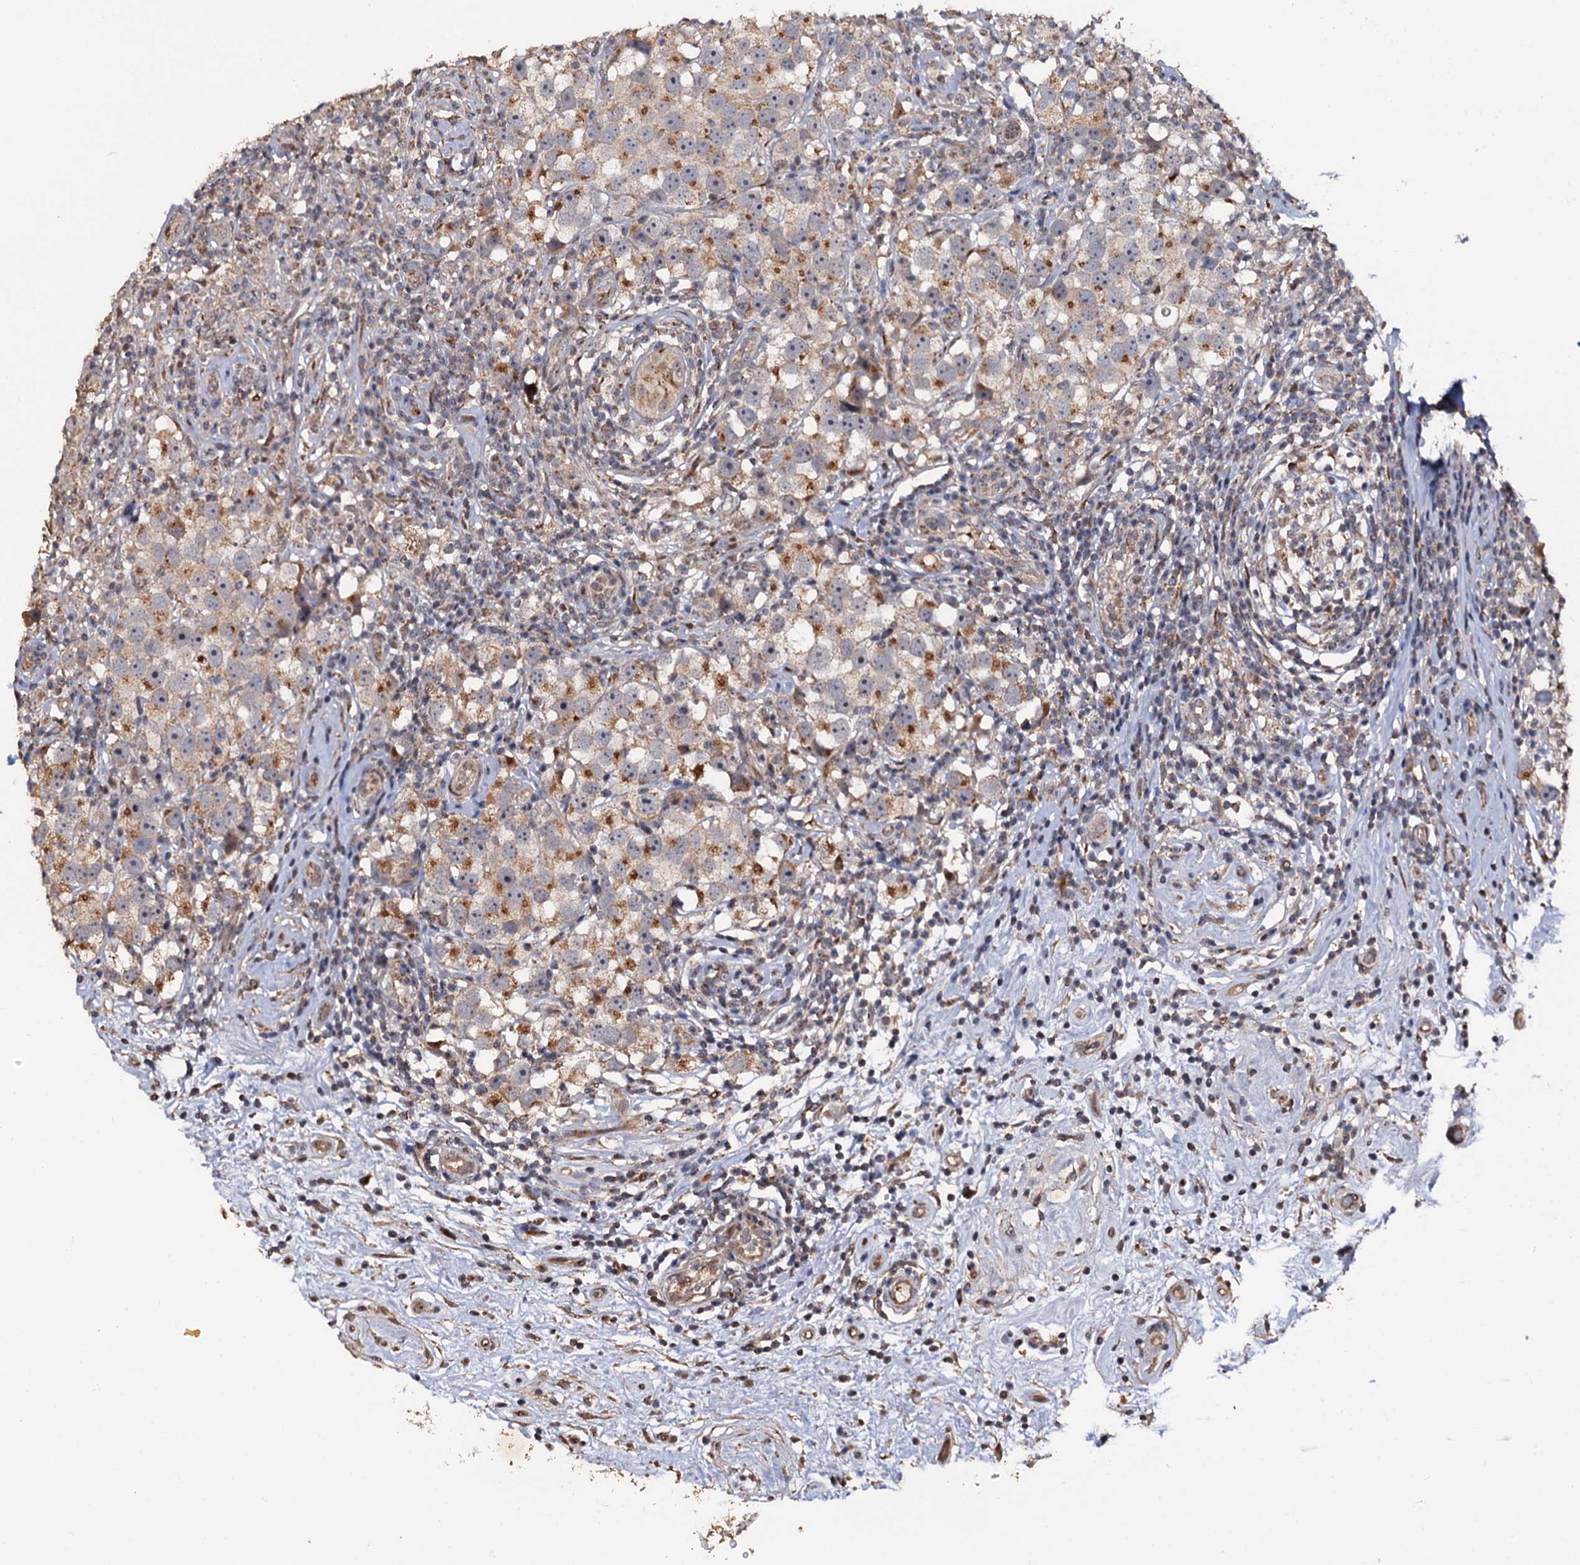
{"staining": {"intensity": "moderate", "quantity": "<25%", "location": "cytoplasmic/membranous"}, "tissue": "testis cancer", "cell_type": "Tumor cells", "image_type": "cancer", "snomed": [{"axis": "morphology", "description": "Seminoma, NOS"}, {"axis": "topography", "description": "Testis"}], "caption": "IHC photomicrograph of neoplastic tissue: testis seminoma stained using immunohistochemistry exhibits low levels of moderate protein expression localized specifically in the cytoplasmic/membranous of tumor cells, appearing as a cytoplasmic/membranous brown color.", "gene": "LRRC63", "patient": {"sex": "male", "age": 49}}